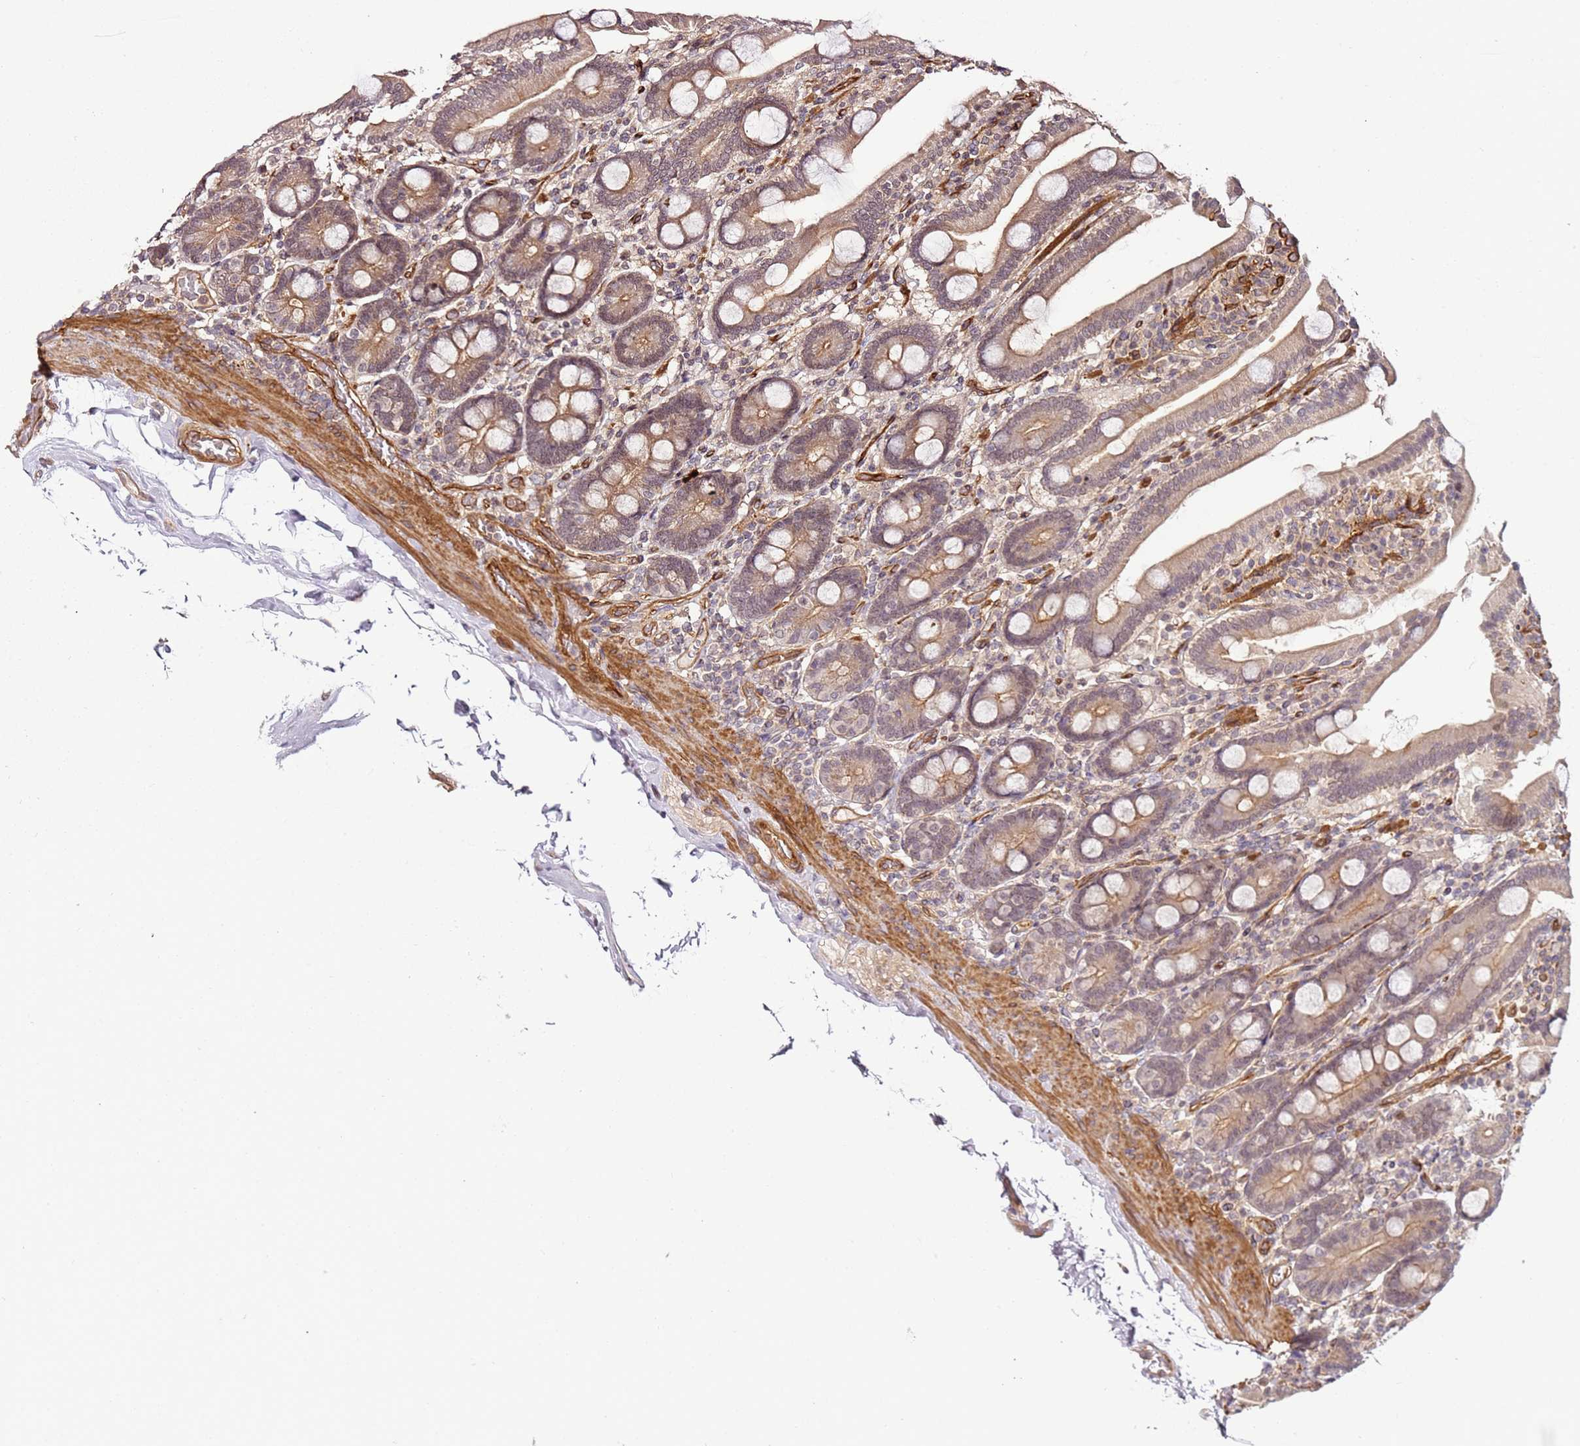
{"staining": {"intensity": "weak", "quantity": ">75%", "location": "cytoplasmic/membranous"}, "tissue": "duodenum", "cell_type": "Glandular cells", "image_type": "normal", "snomed": [{"axis": "morphology", "description": "Normal tissue, NOS"}, {"axis": "topography", "description": "Duodenum"}], "caption": "Immunohistochemistry (IHC) photomicrograph of unremarkable duodenum: duodenum stained using immunohistochemistry (IHC) exhibits low levels of weak protein expression localized specifically in the cytoplasmic/membranous of glandular cells, appearing as a cytoplasmic/membranous brown color.", "gene": "CCNYL1", "patient": {"sex": "male", "age": 55}}